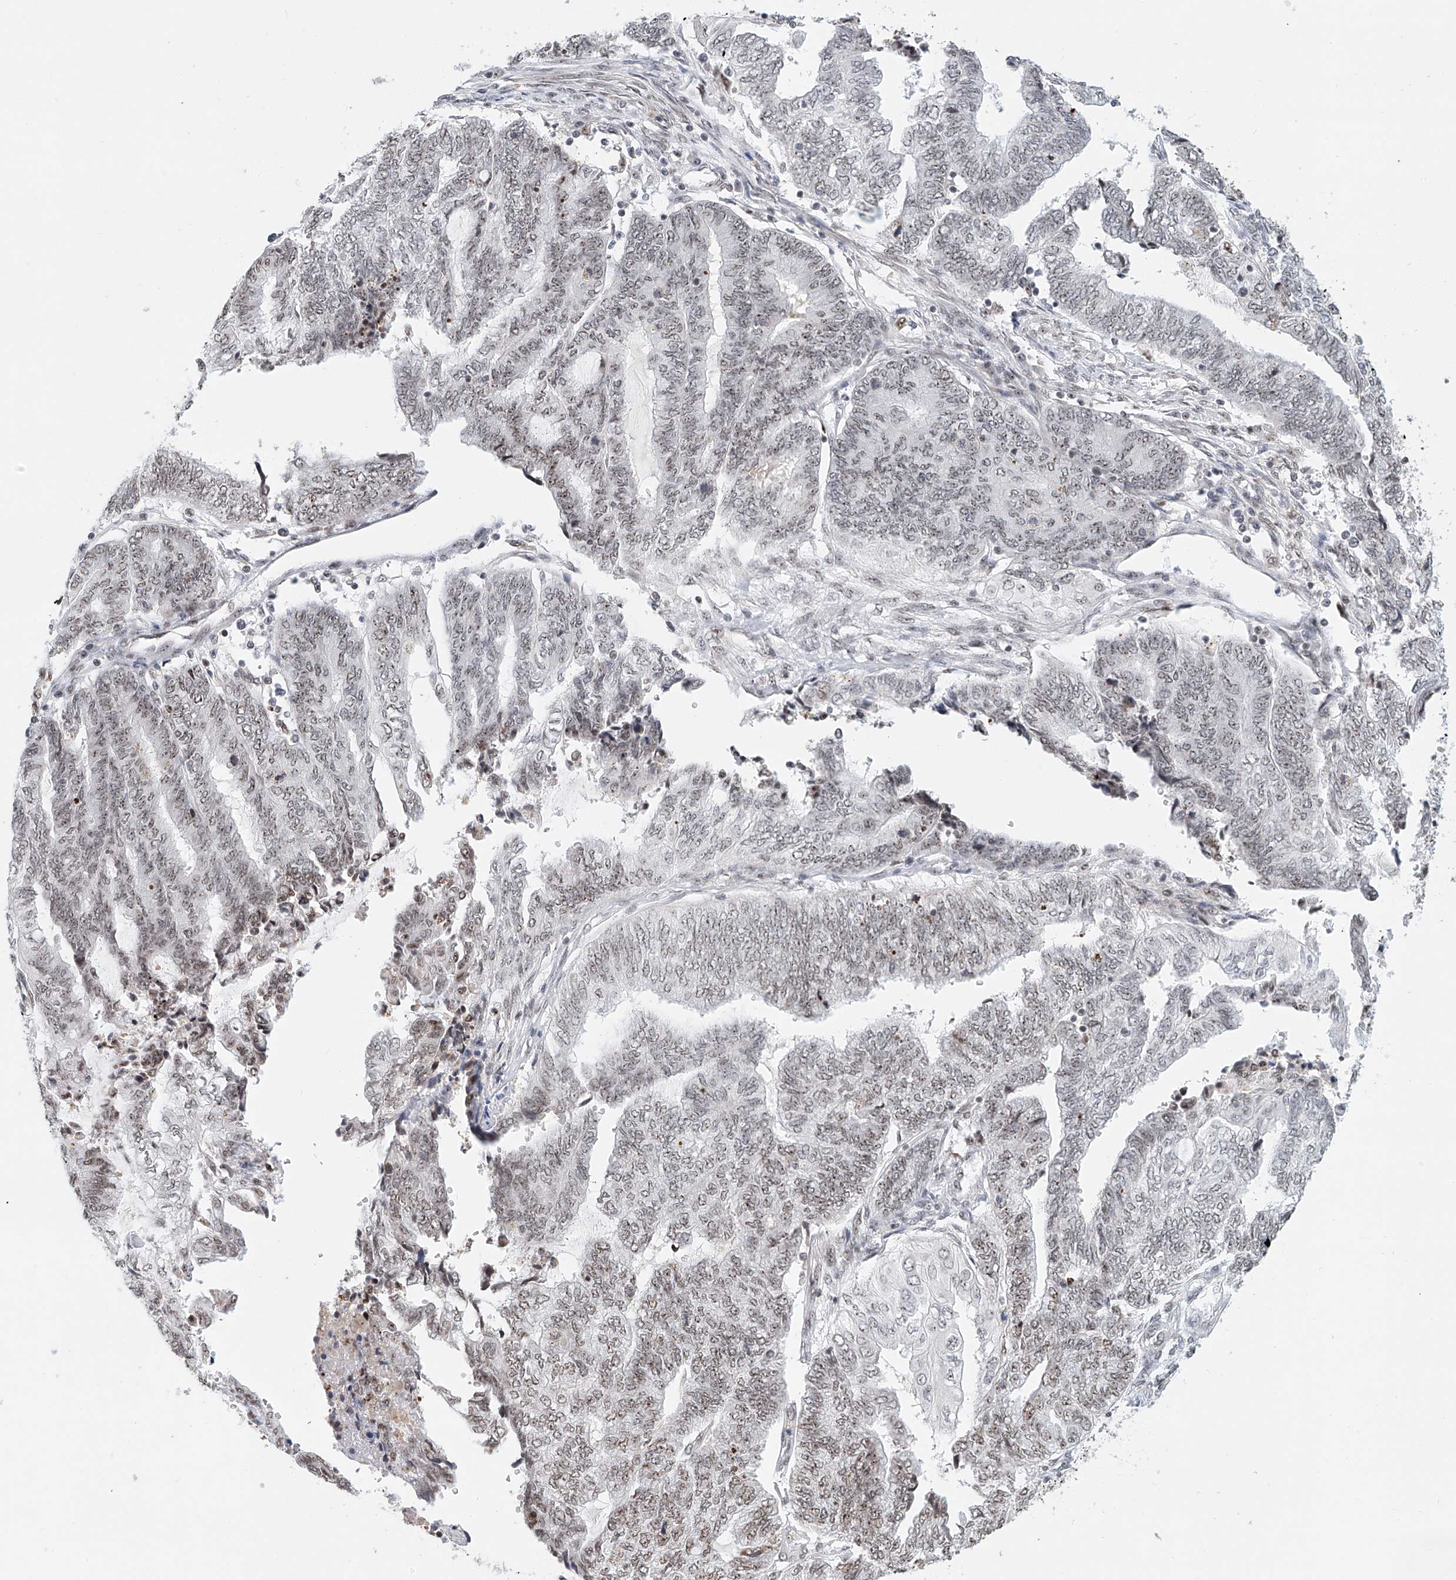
{"staining": {"intensity": "weak", "quantity": "25%-75%", "location": "nuclear"}, "tissue": "endometrial cancer", "cell_type": "Tumor cells", "image_type": "cancer", "snomed": [{"axis": "morphology", "description": "Adenocarcinoma, NOS"}, {"axis": "topography", "description": "Uterus"}, {"axis": "topography", "description": "Endometrium"}], "caption": "There is low levels of weak nuclear staining in tumor cells of endometrial cancer, as demonstrated by immunohistochemical staining (brown color).", "gene": "PRUNE2", "patient": {"sex": "female", "age": 70}}